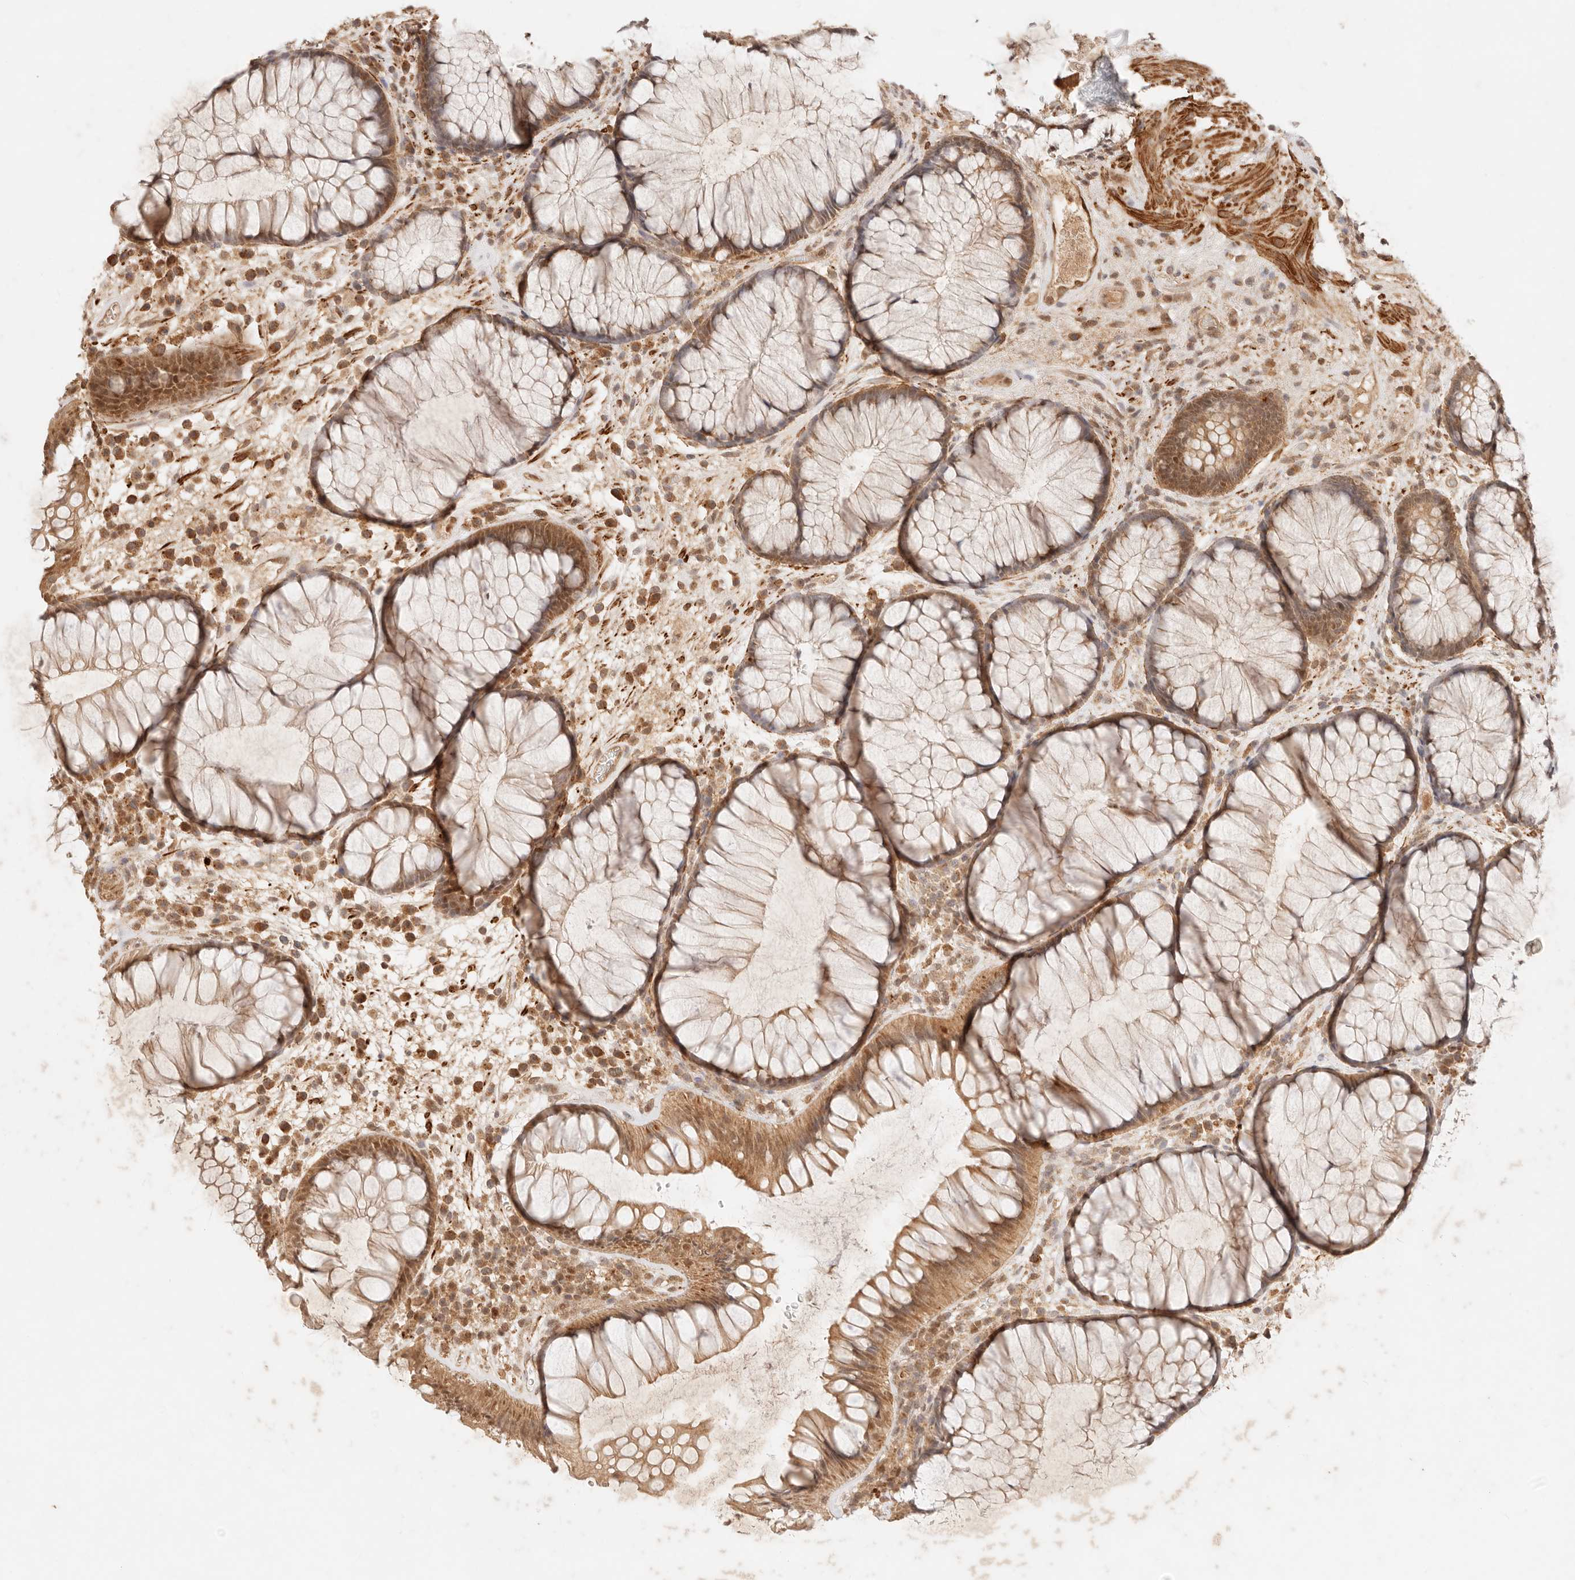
{"staining": {"intensity": "moderate", "quantity": ">75%", "location": "cytoplasmic/membranous,nuclear"}, "tissue": "rectum", "cell_type": "Glandular cells", "image_type": "normal", "snomed": [{"axis": "morphology", "description": "Normal tissue, NOS"}, {"axis": "topography", "description": "Rectum"}], "caption": "An image of human rectum stained for a protein exhibits moderate cytoplasmic/membranous,nuclear brown staining in glandular cells. (DAB (3,3'-diaminobenzidine) IHC with brightfield microscopy, high magnification).", "gene": "TRIM11", "patient": {"sex": "male", "age": 51}}